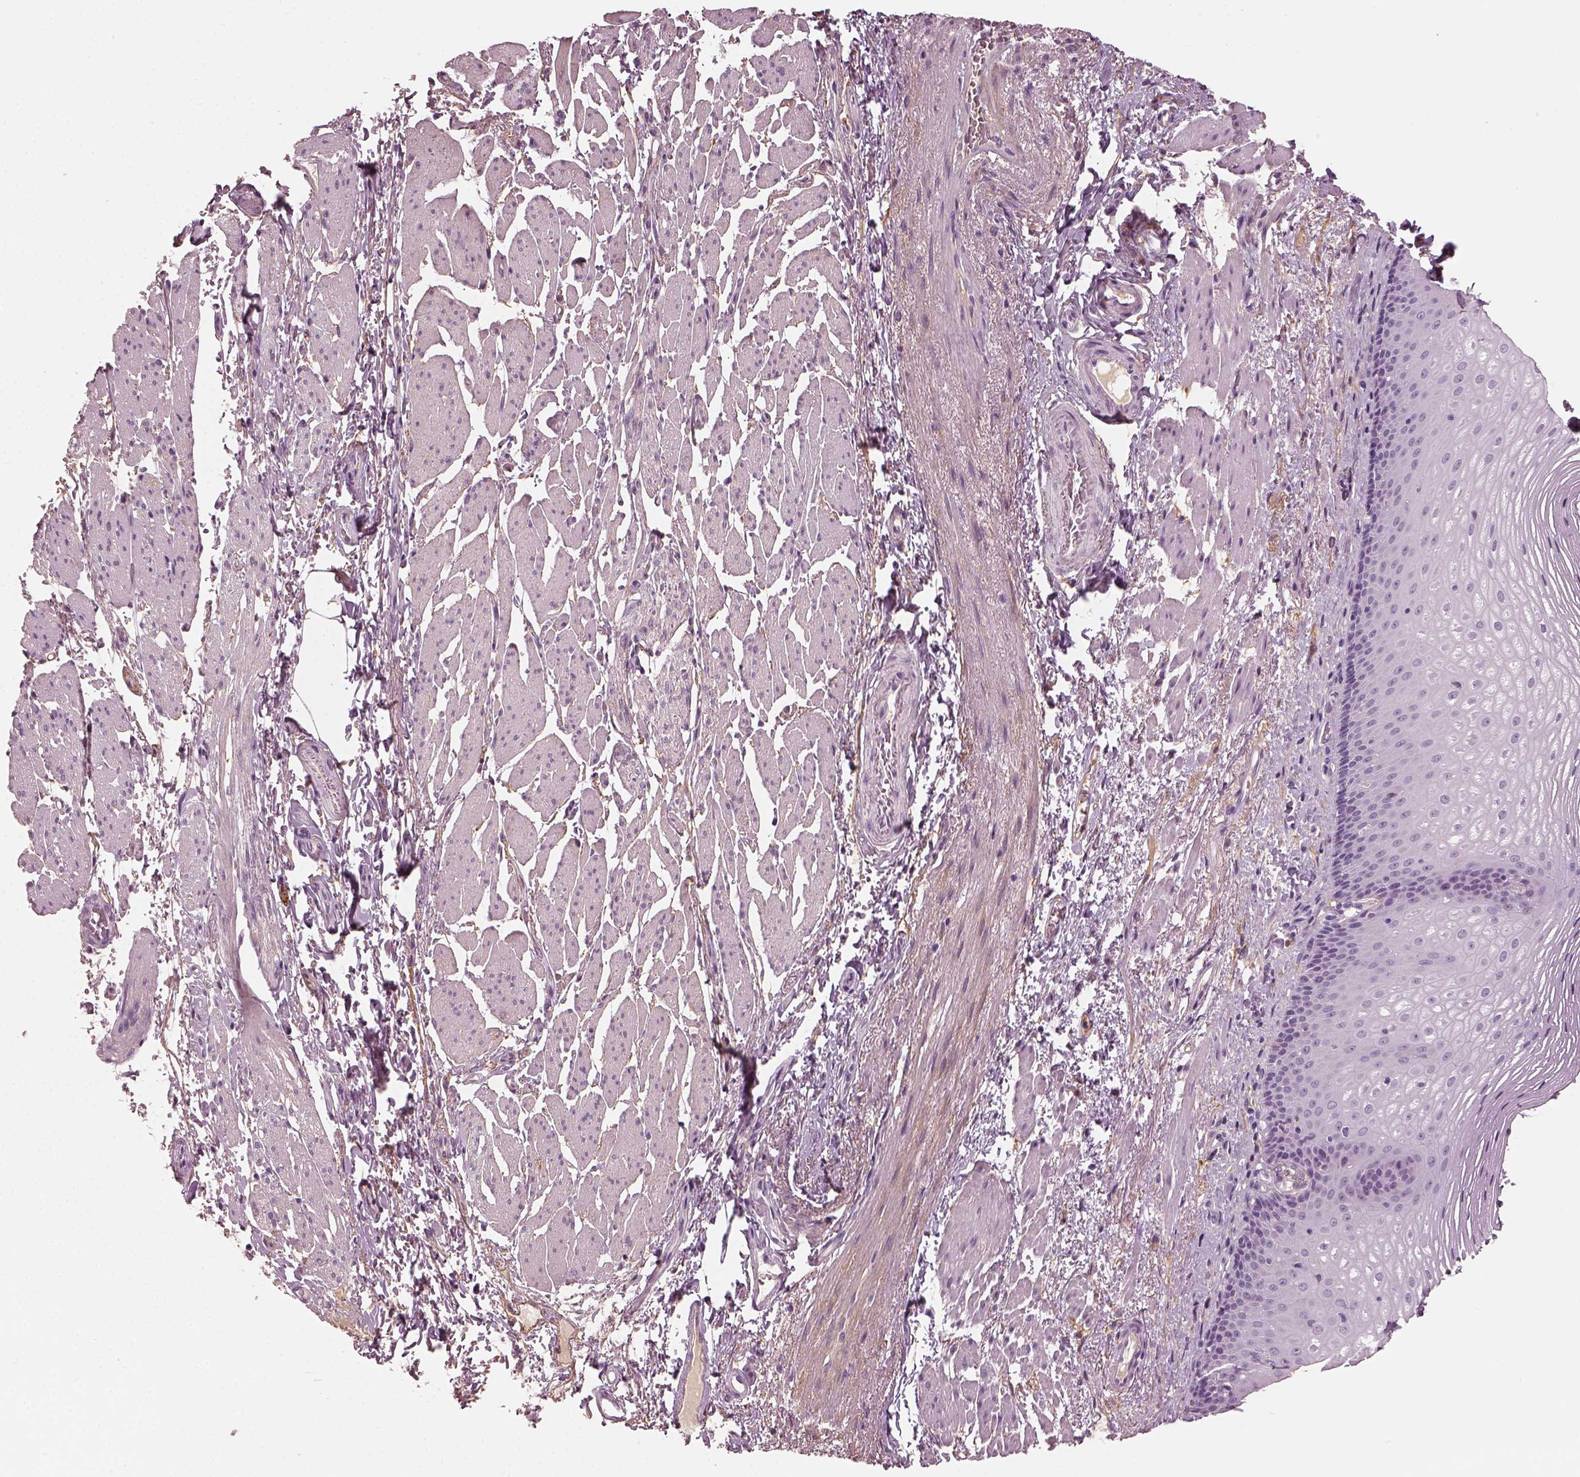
{"staining": {"intensity": "negative", "quantity": "none", "location": "none"}, "tissue": "esophagus", "cell_type": "Squamous epithelial cells", "image_type": "normal", "snomed": [{"axis": "morphology", "description": "Normal tissue, NOS"}, {"axis": "topography", "description": "Esophagus"}], "caption": "Immunohistochemistry (IHC) histopathology image of benign esophagus: human esophagus stained with DAB (3,3'-diaminobenzidine) demonstrates no significant protein positivity in squamous epithelial cells.", "gene": "TRIM69", "patient": {"sex": "male", "age": 76}}